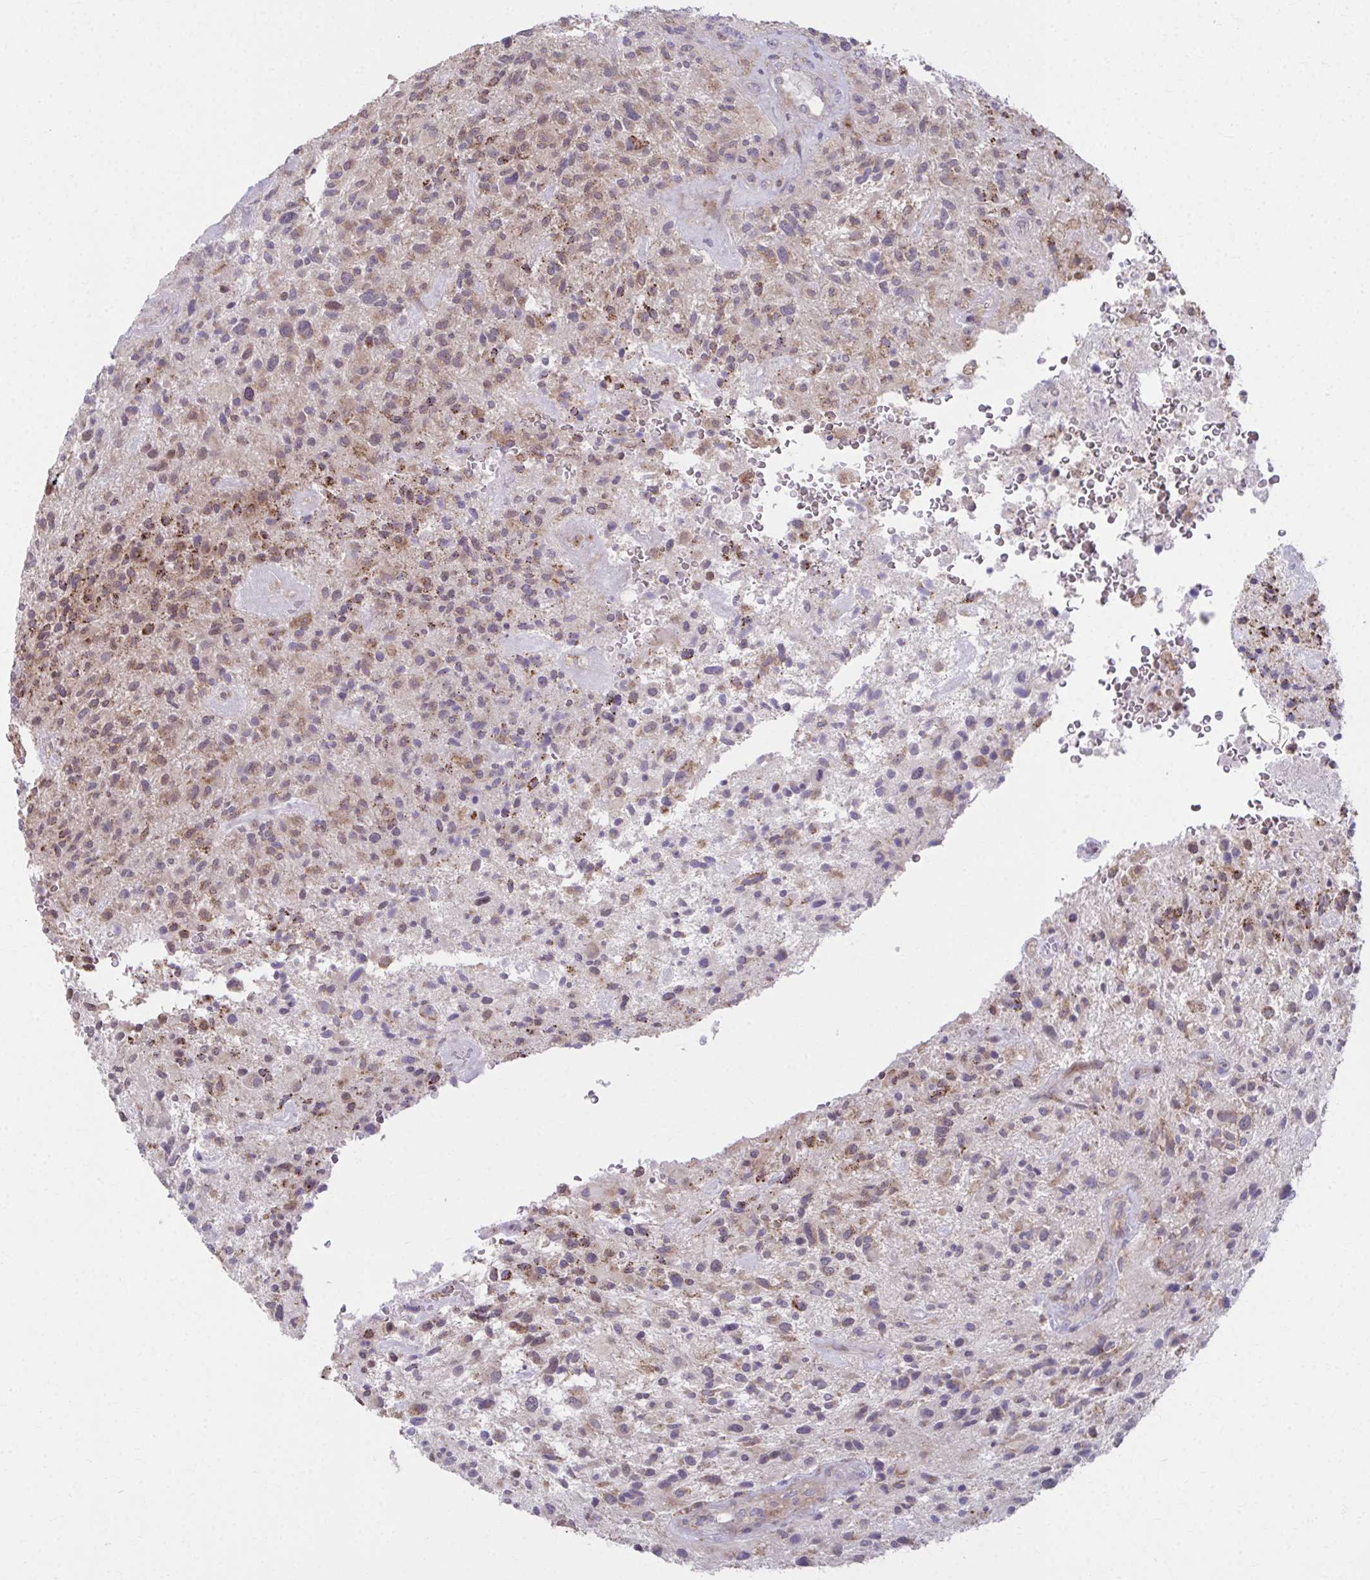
{"staining": {"intensity": "moderate", "quantity": "25%-75%", "location": "cytoplasmic/membranous"}, "tissue": "glioma", "cell_type": "Tumor cells", "image_type": "cancer", "snomed": [{"axis": "morphology", "description": "Glioma, malignant, High grade"}, {"axis": "topography", "description": "Brain"}], "caption": "IHC micrograph of neoplastic tissue: malignant high-grade glioma stained using immunohistochemistry reveals medium levels of moderate protein expression localized specifically in the cytoplasmic/membranous of tumor cells, appearing as a cytoplasmic/membranous brown color.", "gene": "C16orf54", "patient": {"sex": "male", "age": 47}}